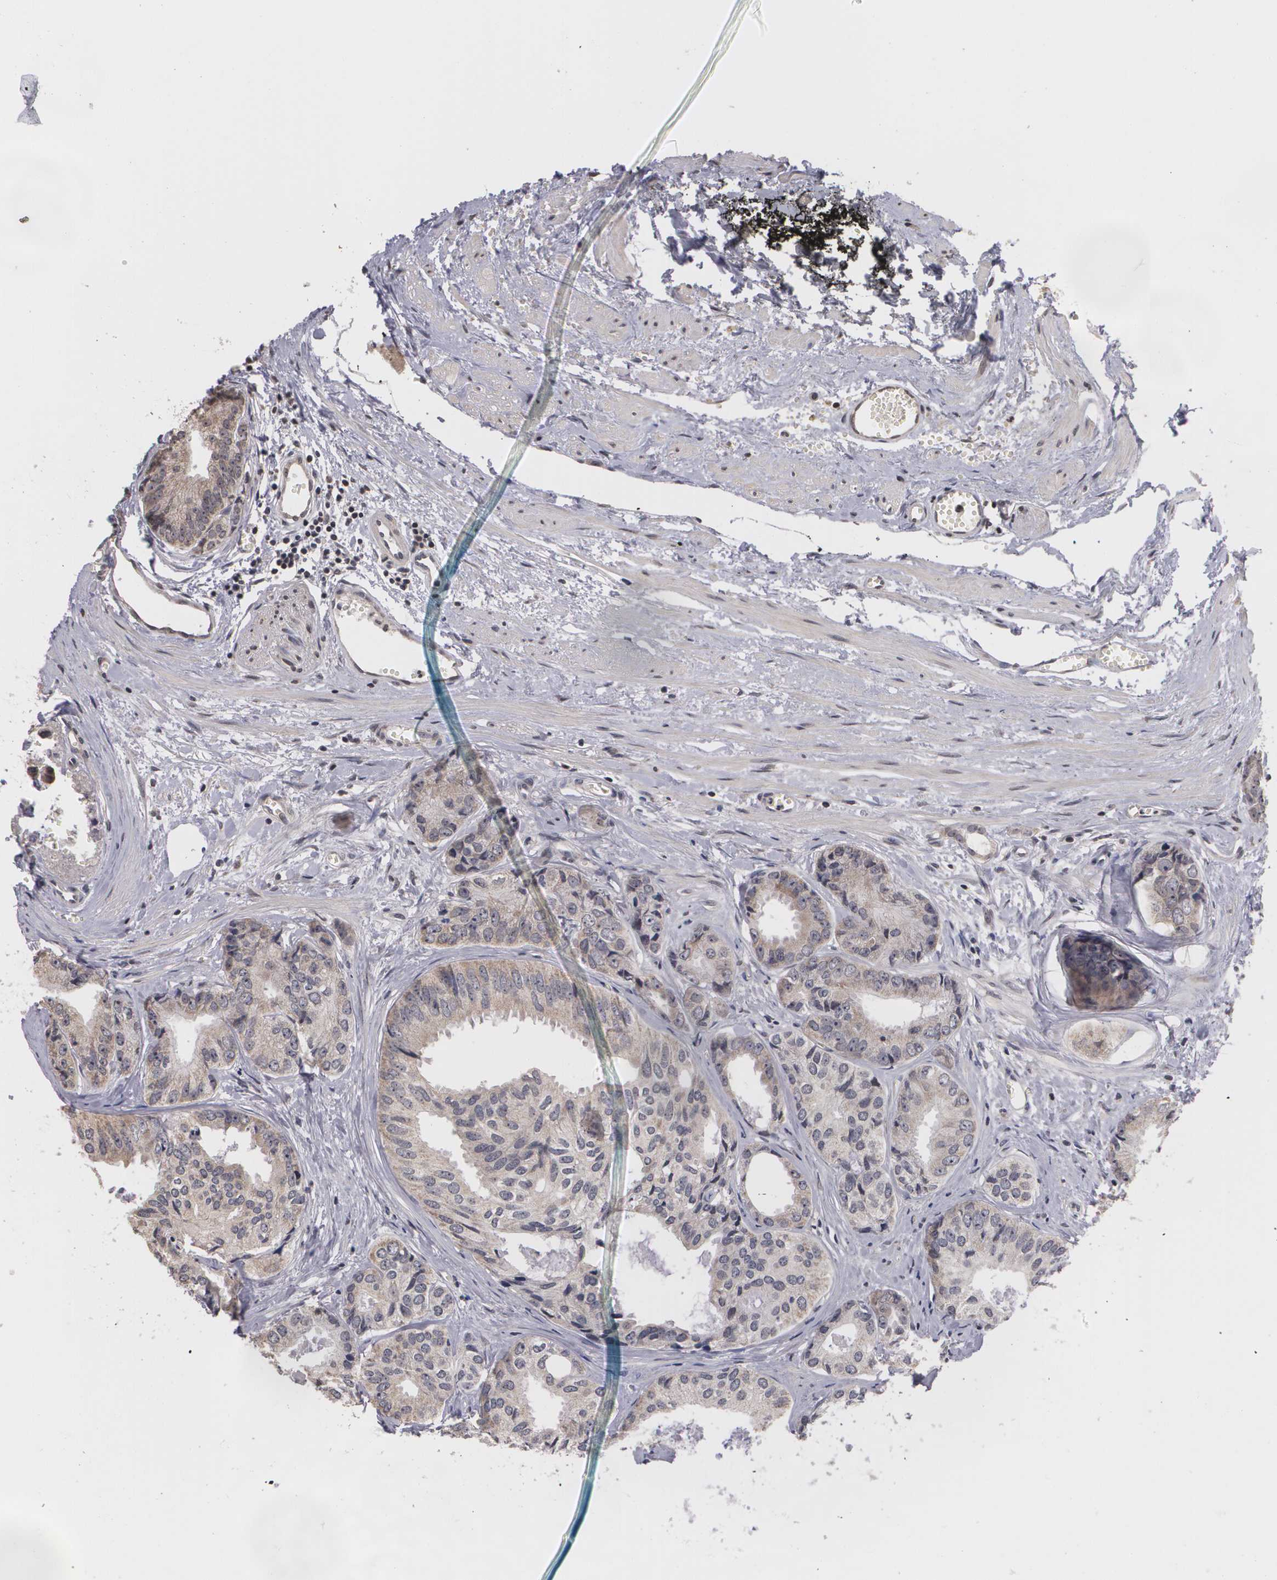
{"staining": {"intensity": "negative", "quantity": "none", "location": "none"}, "tissue": "prostate cancer", "cell_type": "Tumor cells", "image_type": "cancer", "snomed": [{"axis": "morphology", "description": "Adenocarcinoma, High grade"}, {"axis": "topography", "description": "Prostate"}], "caption": "A photomicrograph of prostate high-grade adenocarcinoma stained for a protein shows no brown staining in tumor cells.", "gene": "THRB", "patient": {"sex": "male", "age": 56}}